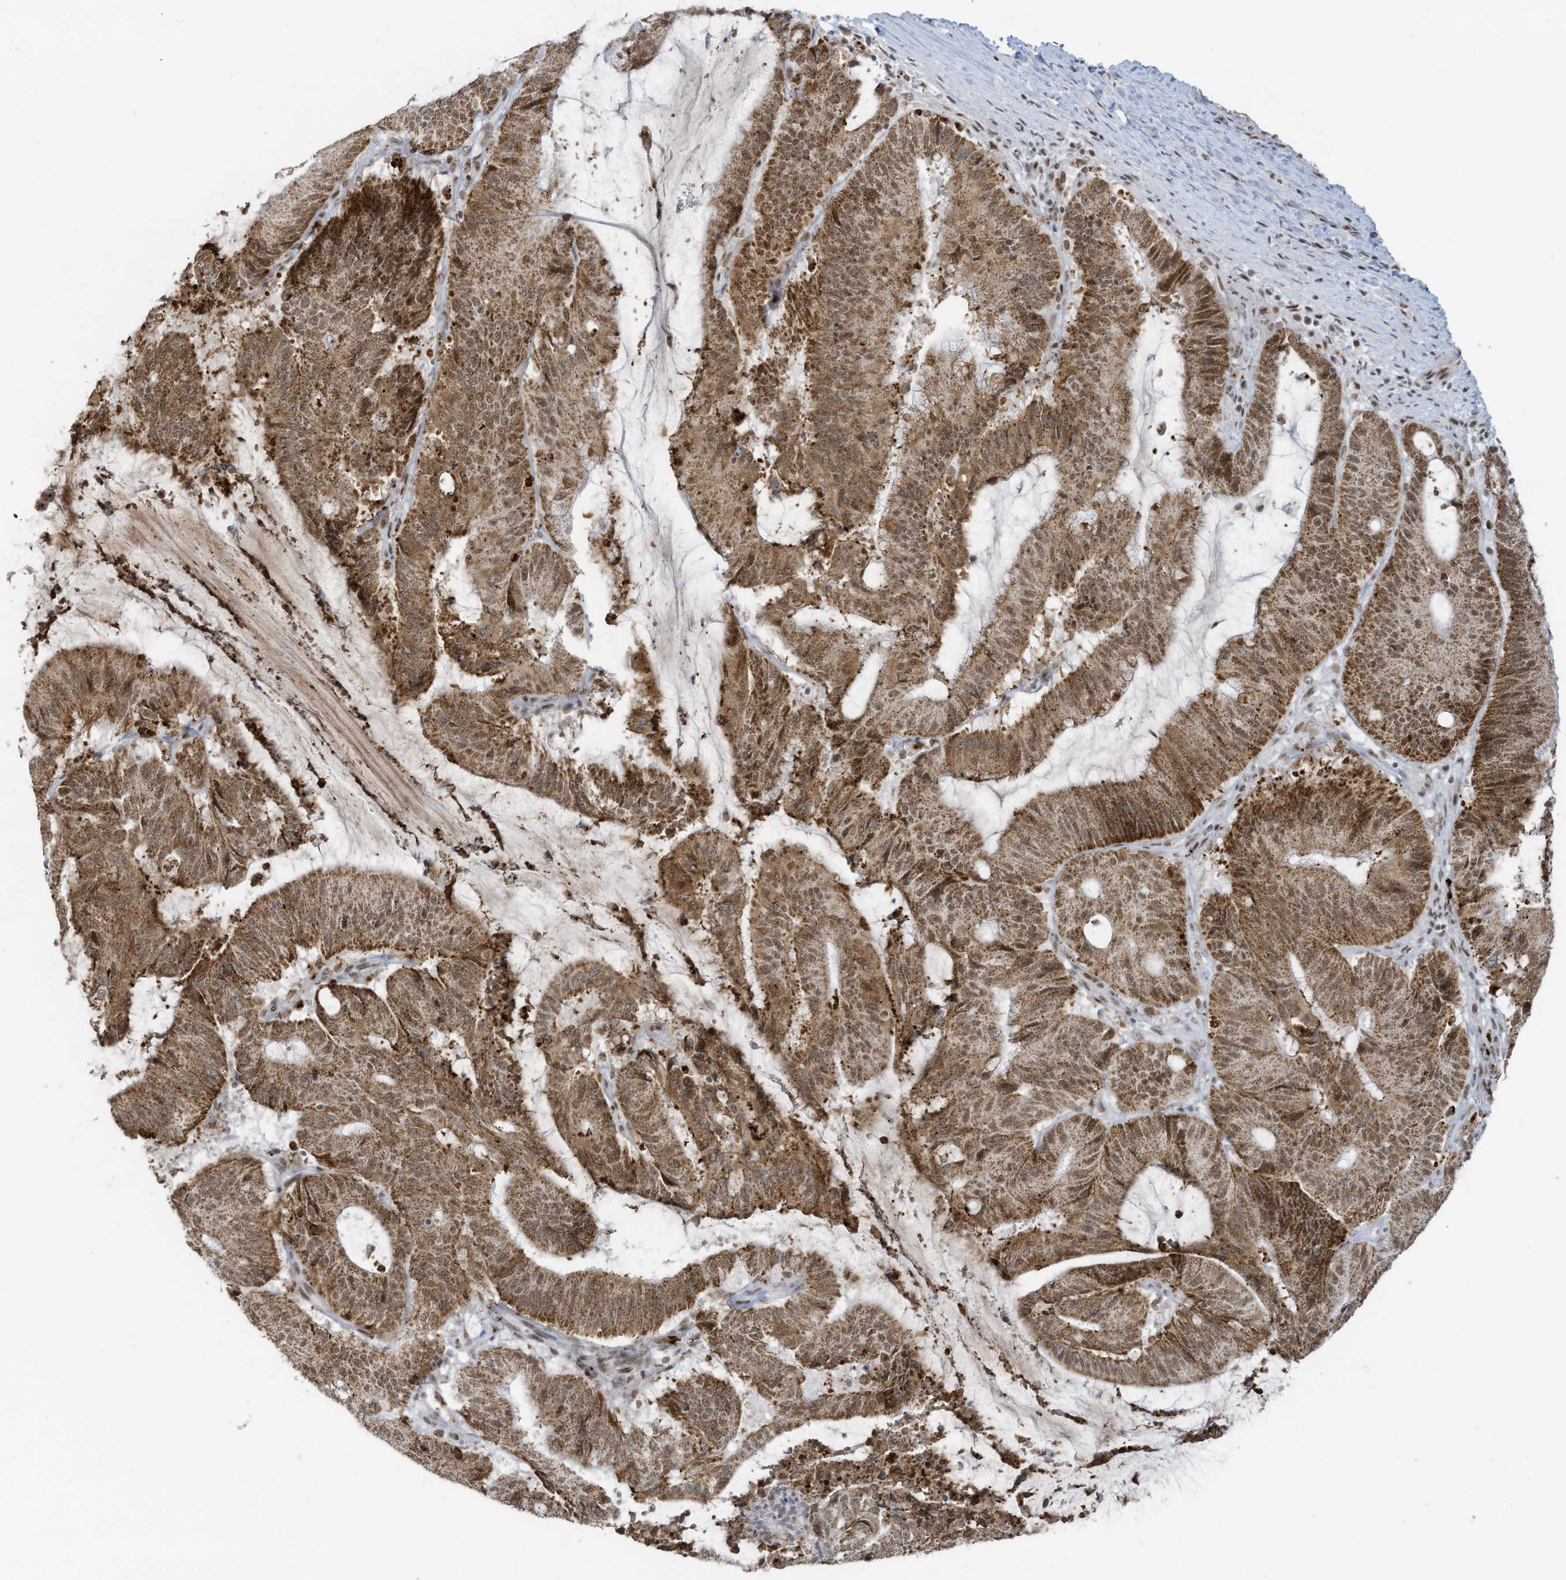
{"staining": {"intensity": "moderate", "quantity": ">75%", "location": "cytoplasmic/membranous,nuclear"}, "tissue": "liver cancer", "cell_type": "Tumor cells", "image_type": "cancer", "snomed": [{"axis": "morphology", "description": "Normal tissue, NOS"}, {"axis": "morphology", "description": "Cholangiocarcinoma"}, {"axis": "topography", "description": "Liver"}, {"axis": "topography", "description": "Peripheral nerve tissue"}], "caption": "Protein staining of liver cancer (cholangiocarcinoma) tissue demonstrates moderate cytoplasmic/membranous and nuclear staining in about >75% of tumor cells. The staining was performed using DAB (3,3'-diaminobenzidine) to visualize the protein expression in brown, while the nuclei were stained in blue with hematoxylin (Magnification: 20x).", "gene": "ECT2L", "patient": {"sex": "female", "age": 73}}